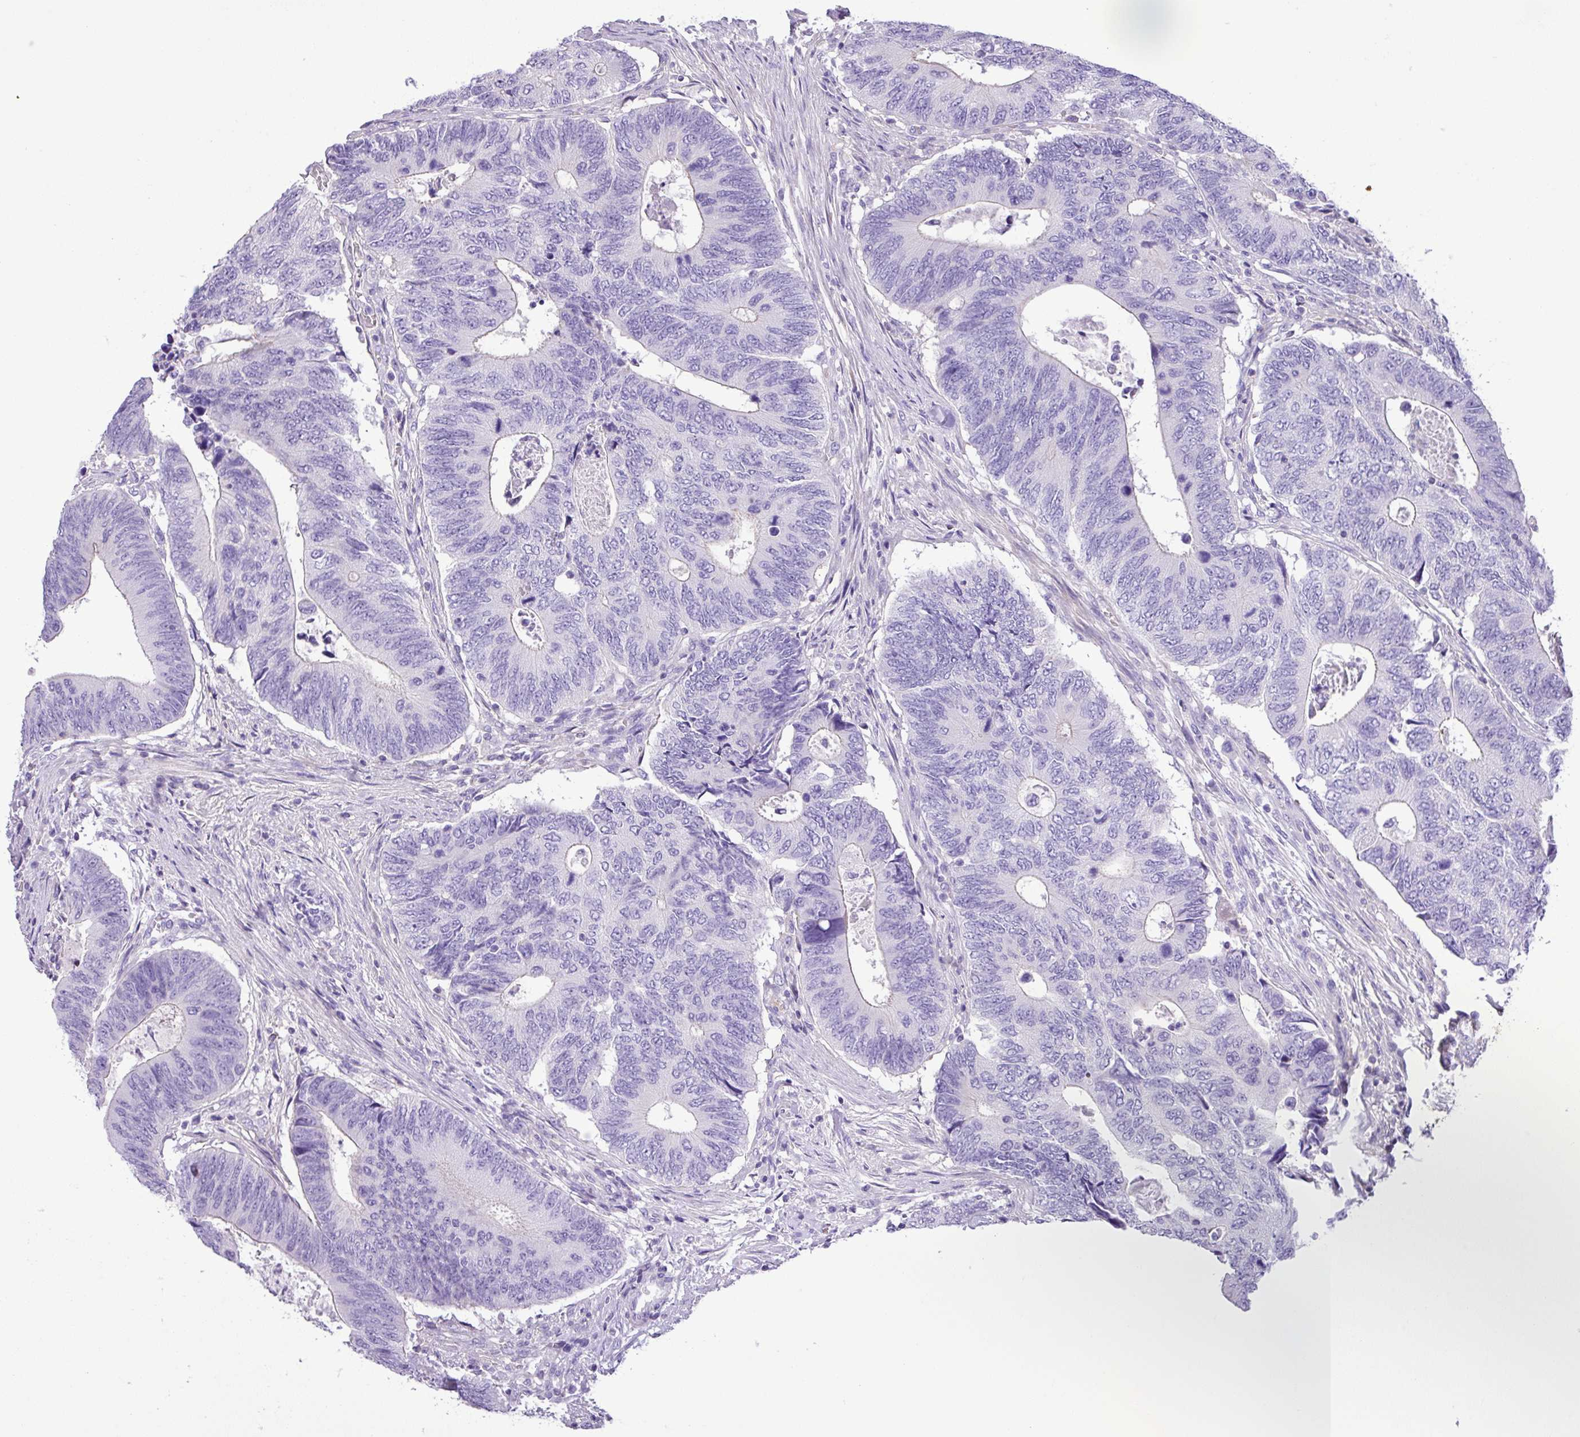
{"staining": {"intensity": "negative", "quantity": "none", "location": "none"}, "tissue": "colorectal cancer", "cell_type": "Tumor cells", "image_type": "cancer", "snomed": [{"axis": "morphology", "description": "Adenocarcinoma, NOS"}, {"axis": "topography", "description": "Colon"}], "caption": "Immunohistochemical staining of colorectal adenocarcinoma reveals no significant expression in tumor cells.", "gene": "ZNF334", "patient": {"sex": "male", "age": 87}}